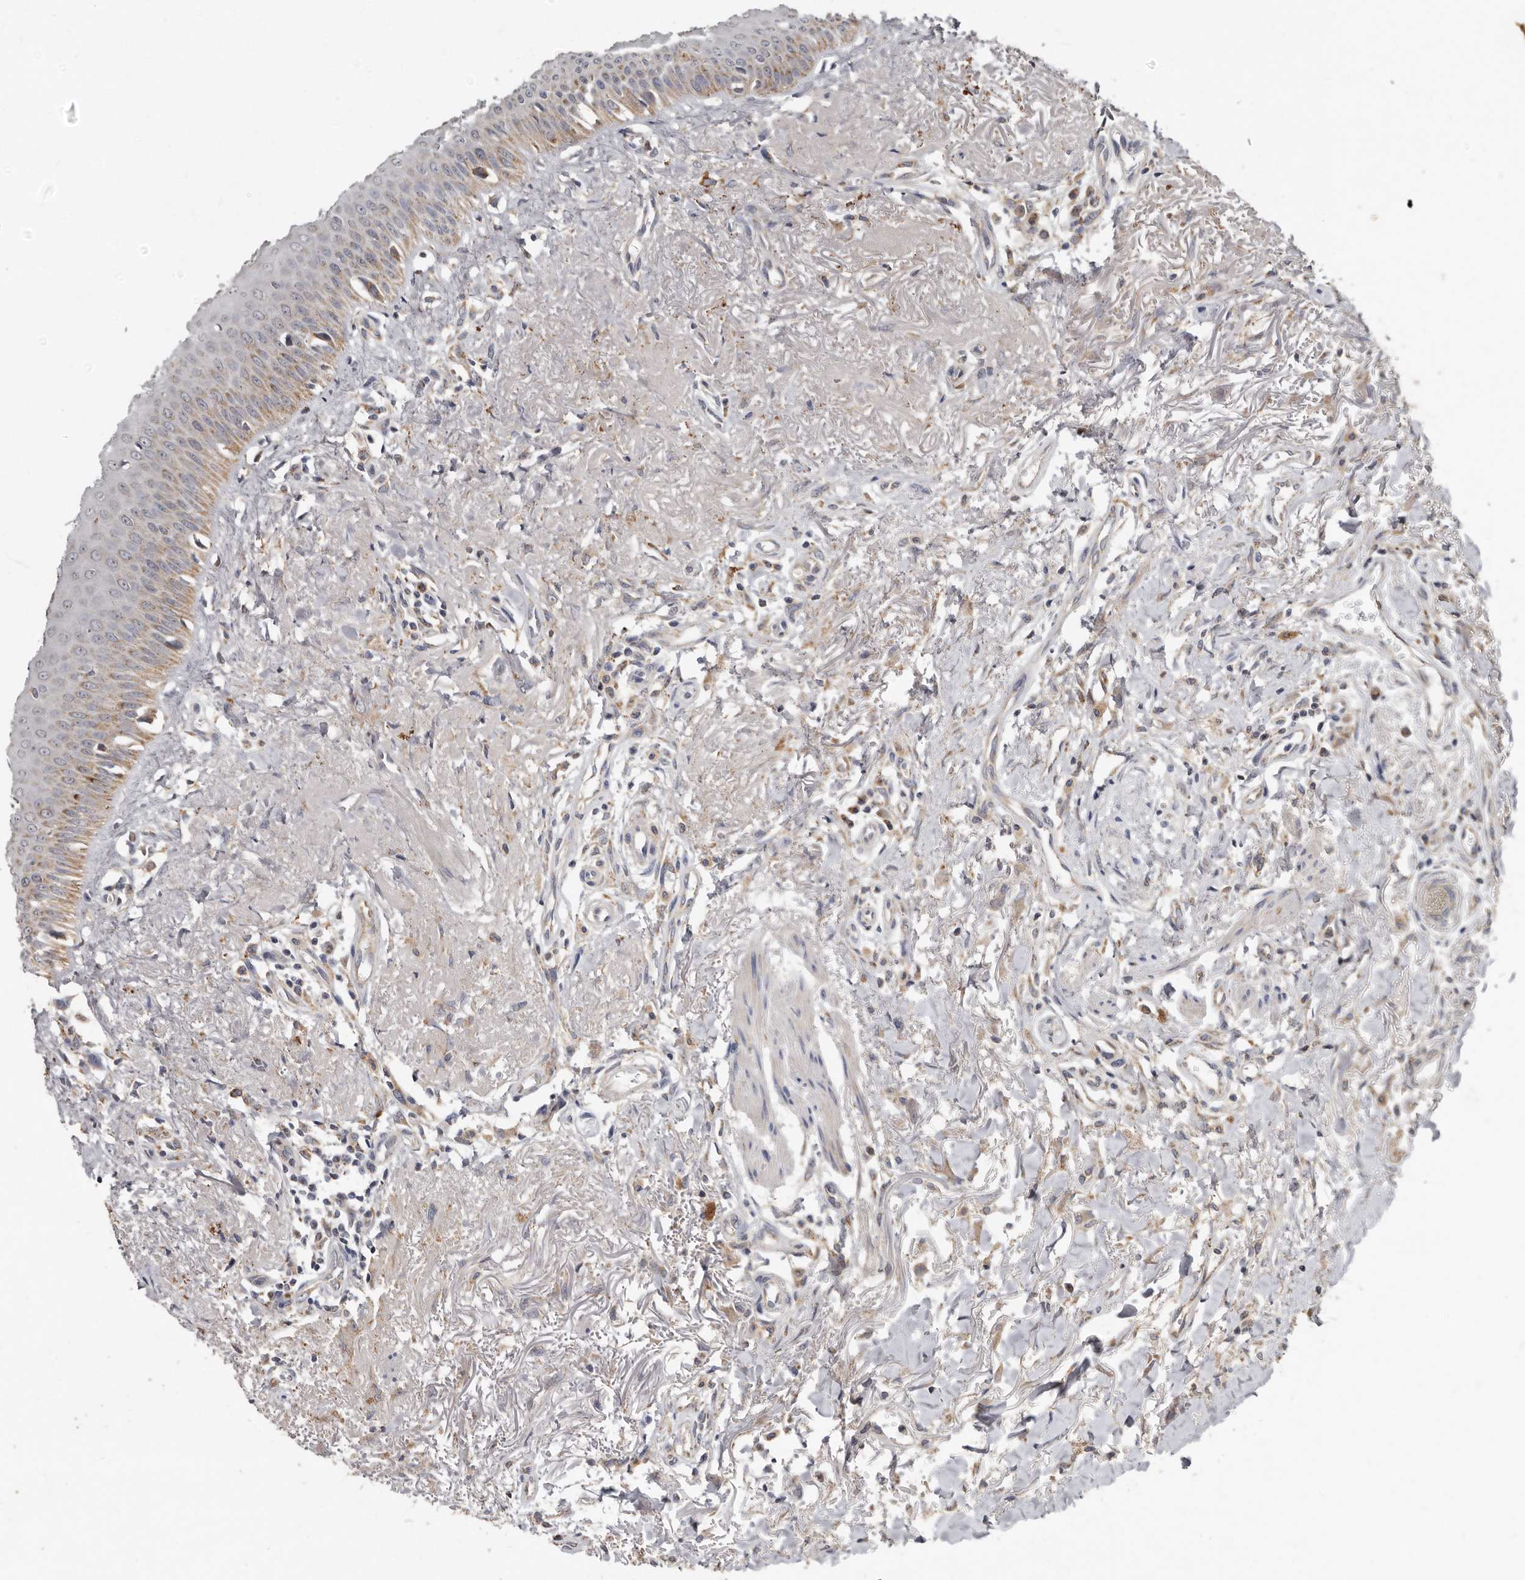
{"staining": {"intensity": "weak", "quantity": "<25%", "location": "cytoplasmic/membranous"}, "tissue": "oral mucosa", "cell_type": "Squamous epithelial cells", "image_type": "normal", "snomed": [{"axis": "morphology", "description": "Normal tissue, NOS"}, {"axis": "topography", "description": "Oral tissue"}], "caption": "DAB (3,3'-diaminobenzidine) immunohistochemical staining of normal human oral mucosa exhibits no significant positivity in squamous epithelial cells.", "gene": "KIF26B", "patient": {"sex": "female", "age": 70}}